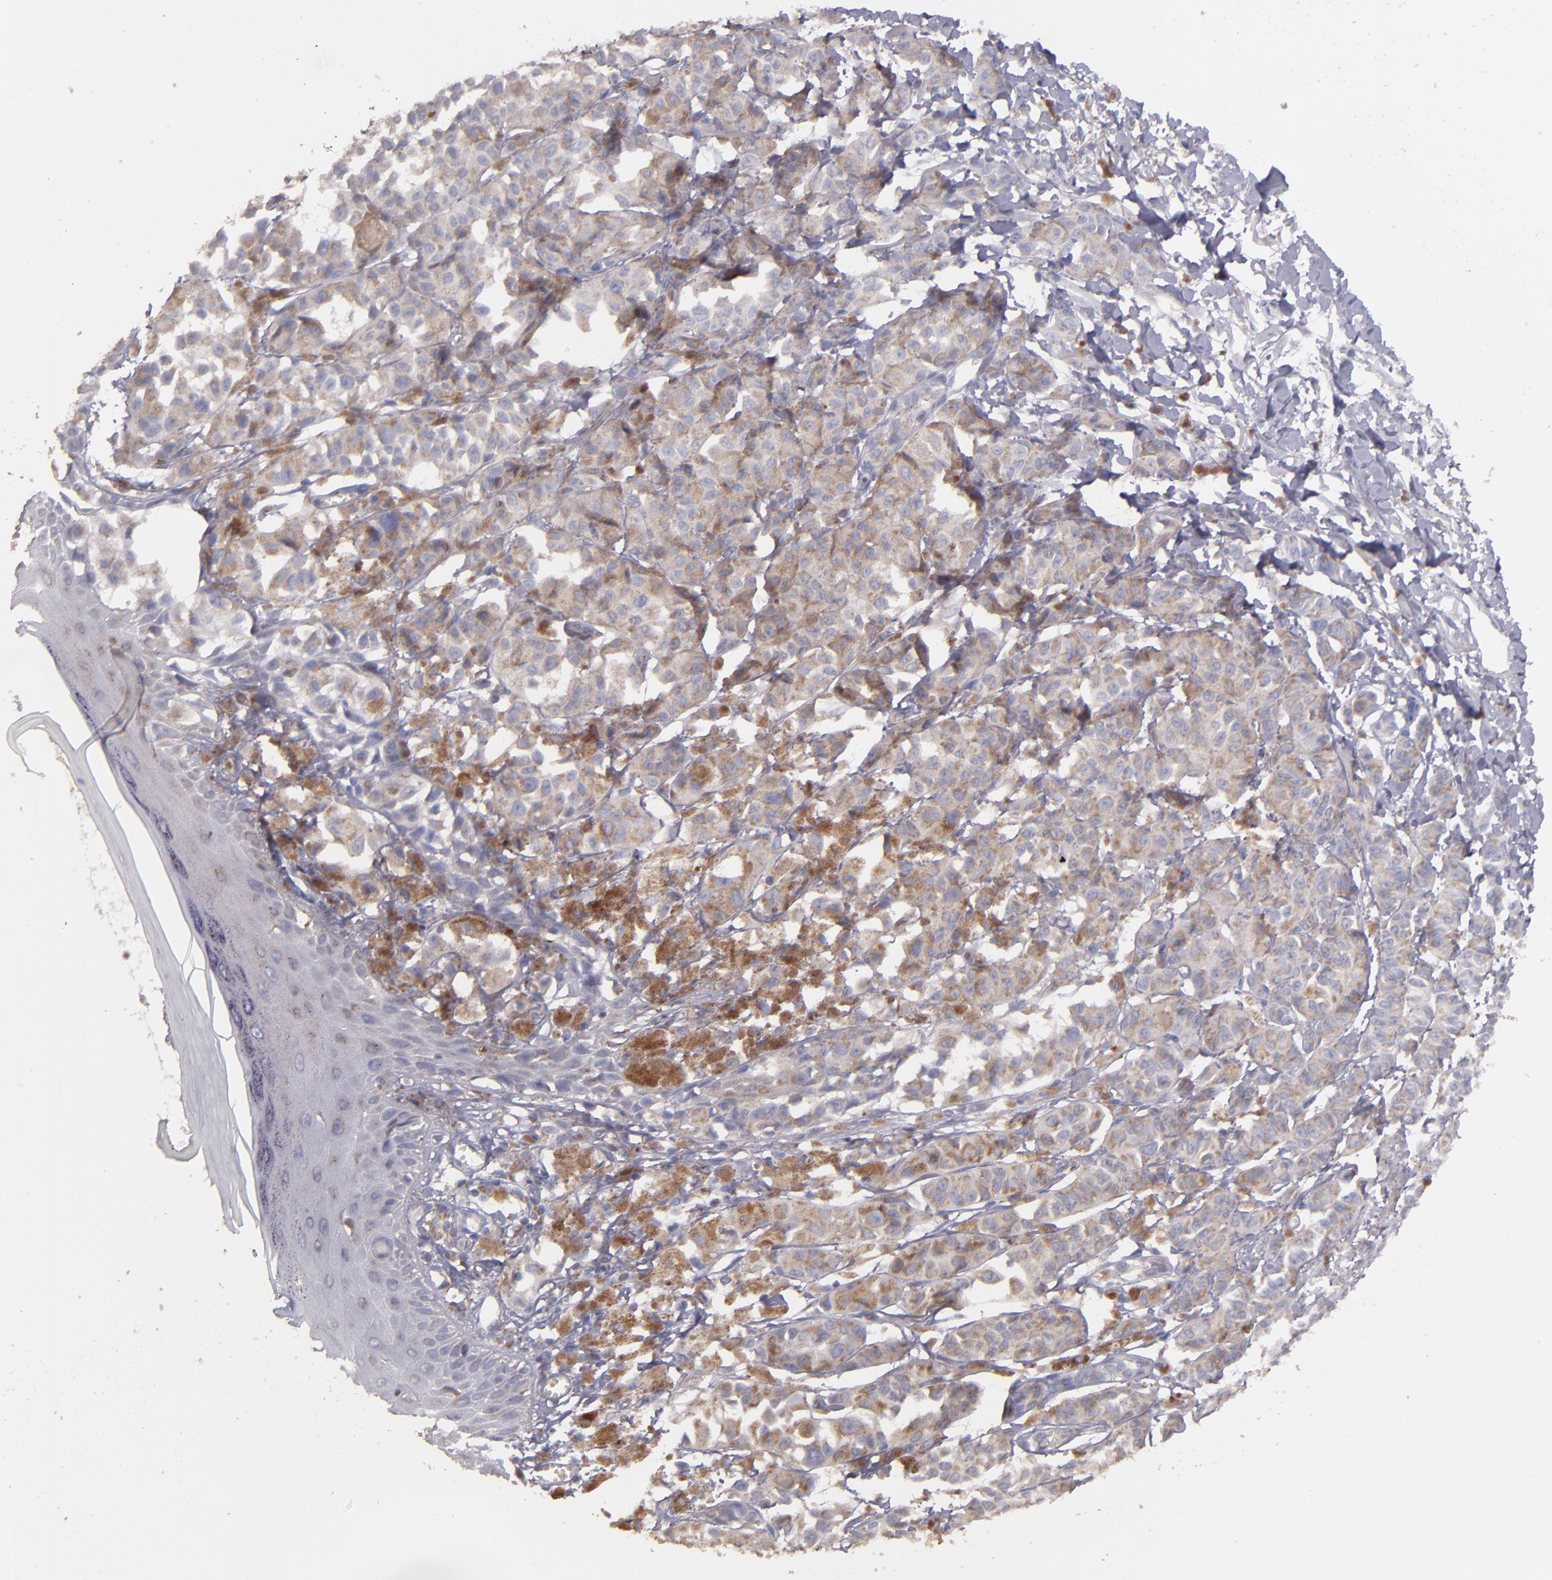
{"staining": {"intensity": "weak", "quantity": ">75%", "location": "cytoplasmic/membranous"}, "tissue": "melanoma", "cell_type": "Tumor cells", "image_type": "cancer", "snomed": [{"axis": "morphology", "description": "Malignant melanoma, NOS"}, {"axis": "topography", "description": "Skin"}], "caption": "Immunohistochemical staining of human malignant melanoma exhibits weak cytoplasmic/membranous protein staining in about >75% of tumor cells.", "gene": "CLTA", "patient": {"sex": "male", "age": 76}}